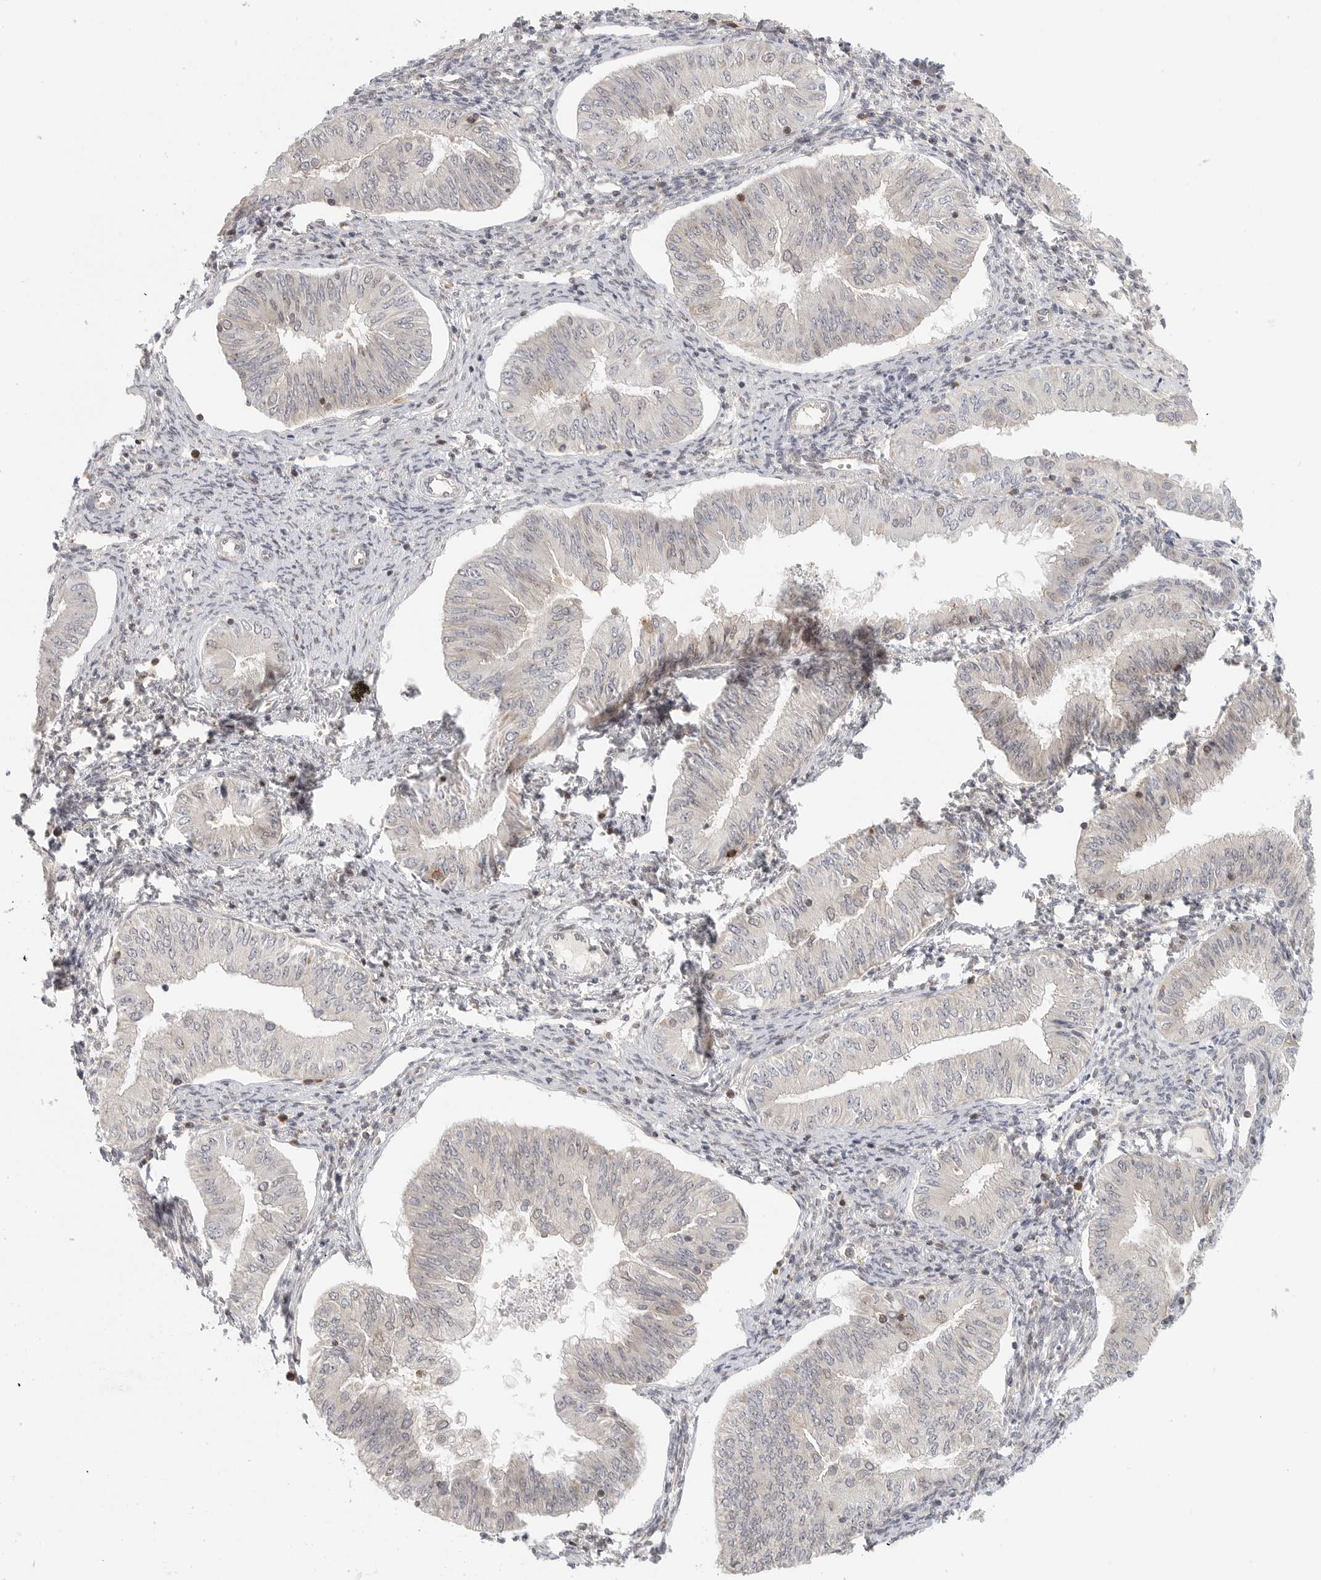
{"staining": {"intensity": "negative", "quantity": "none", "location": "none"}, "tissue": "endometrial cancer", "cell_type": "Tumor cells", "image_type": "cancer", "snomed": [{"axis": "morphology", "description": "Normal tissue, NOS"}, {"axis": "morphology", "description": "Adenocarcinoma, NOS"}, {"axis": "topography", "description": "Endometrium"}], "caption": "Immunohistochemical staining of human adenocarcinoma (endometrial) shows no significant positivity in tumor cells.", "gene": "HDAC6", "patient": {"sex": "female", "age": 53}}